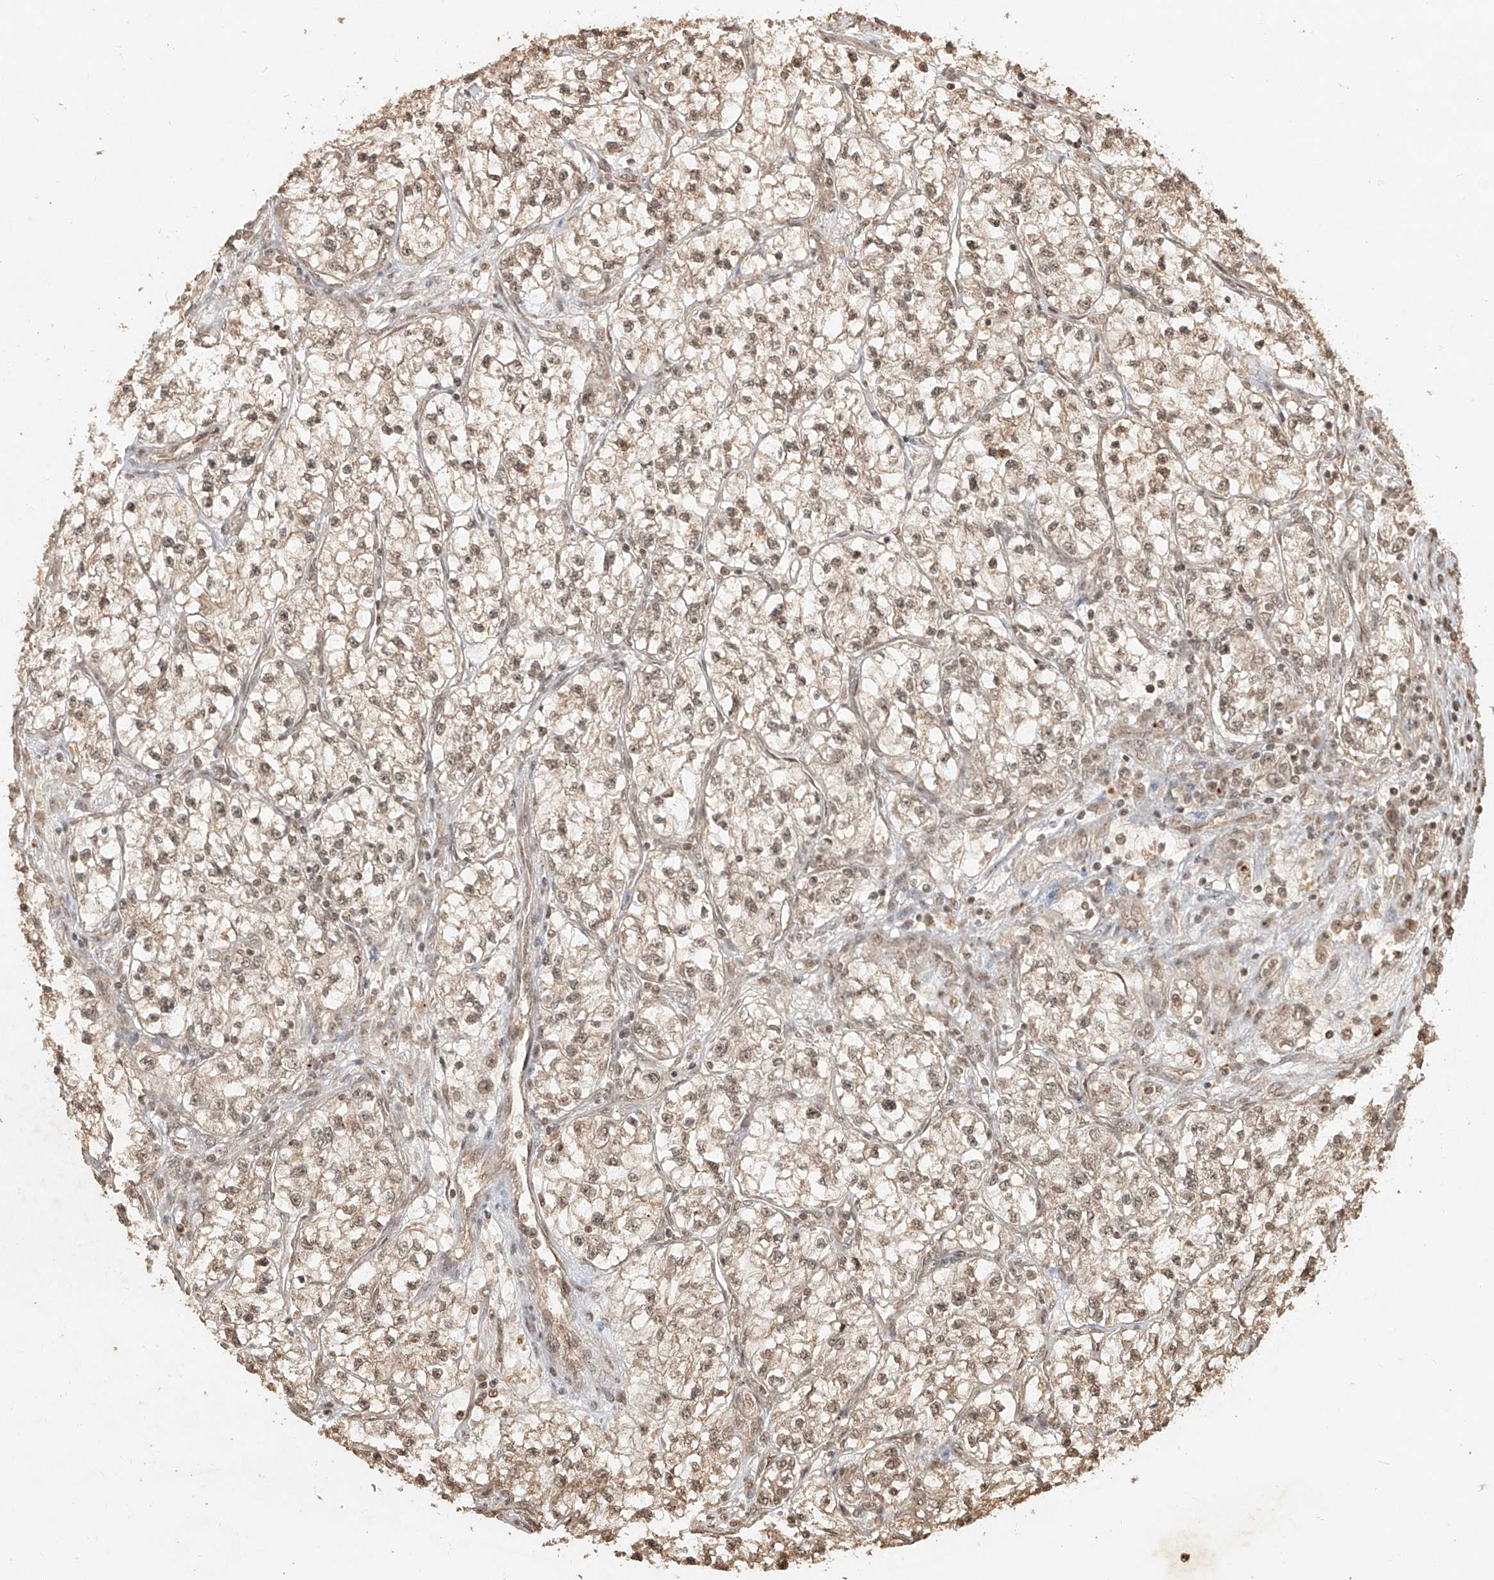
{"staining": {"intensity": "moderate", "quantity": ">75%", "location": "cytoplasmic/membranous,nuclear"}, "tissue": "renal cancer", "cell_type": "Tumor cells", "image_type": "cancer", "snomed": [{"axis": "morphology", "description": "Adenocarcinoma, NOS"}, {"axis": "topography", "description": "Kidney"}], "caption": "Immunohistochemistry staining of renal cancer (adenocarcinoma), which shows medium levels of moderate cytoplasmic/membranous and nuclear positivity in approximately >75% of tumor cells indicating moderate cytoplasmic/membranous and nuclear protein staining. The staining was performed using DAB (brown) for protein detection and nuclei were counterstained in hematoxylin (blue).", "gene": "UBE2K", "patient": {"sex": "female", "age": 57}}